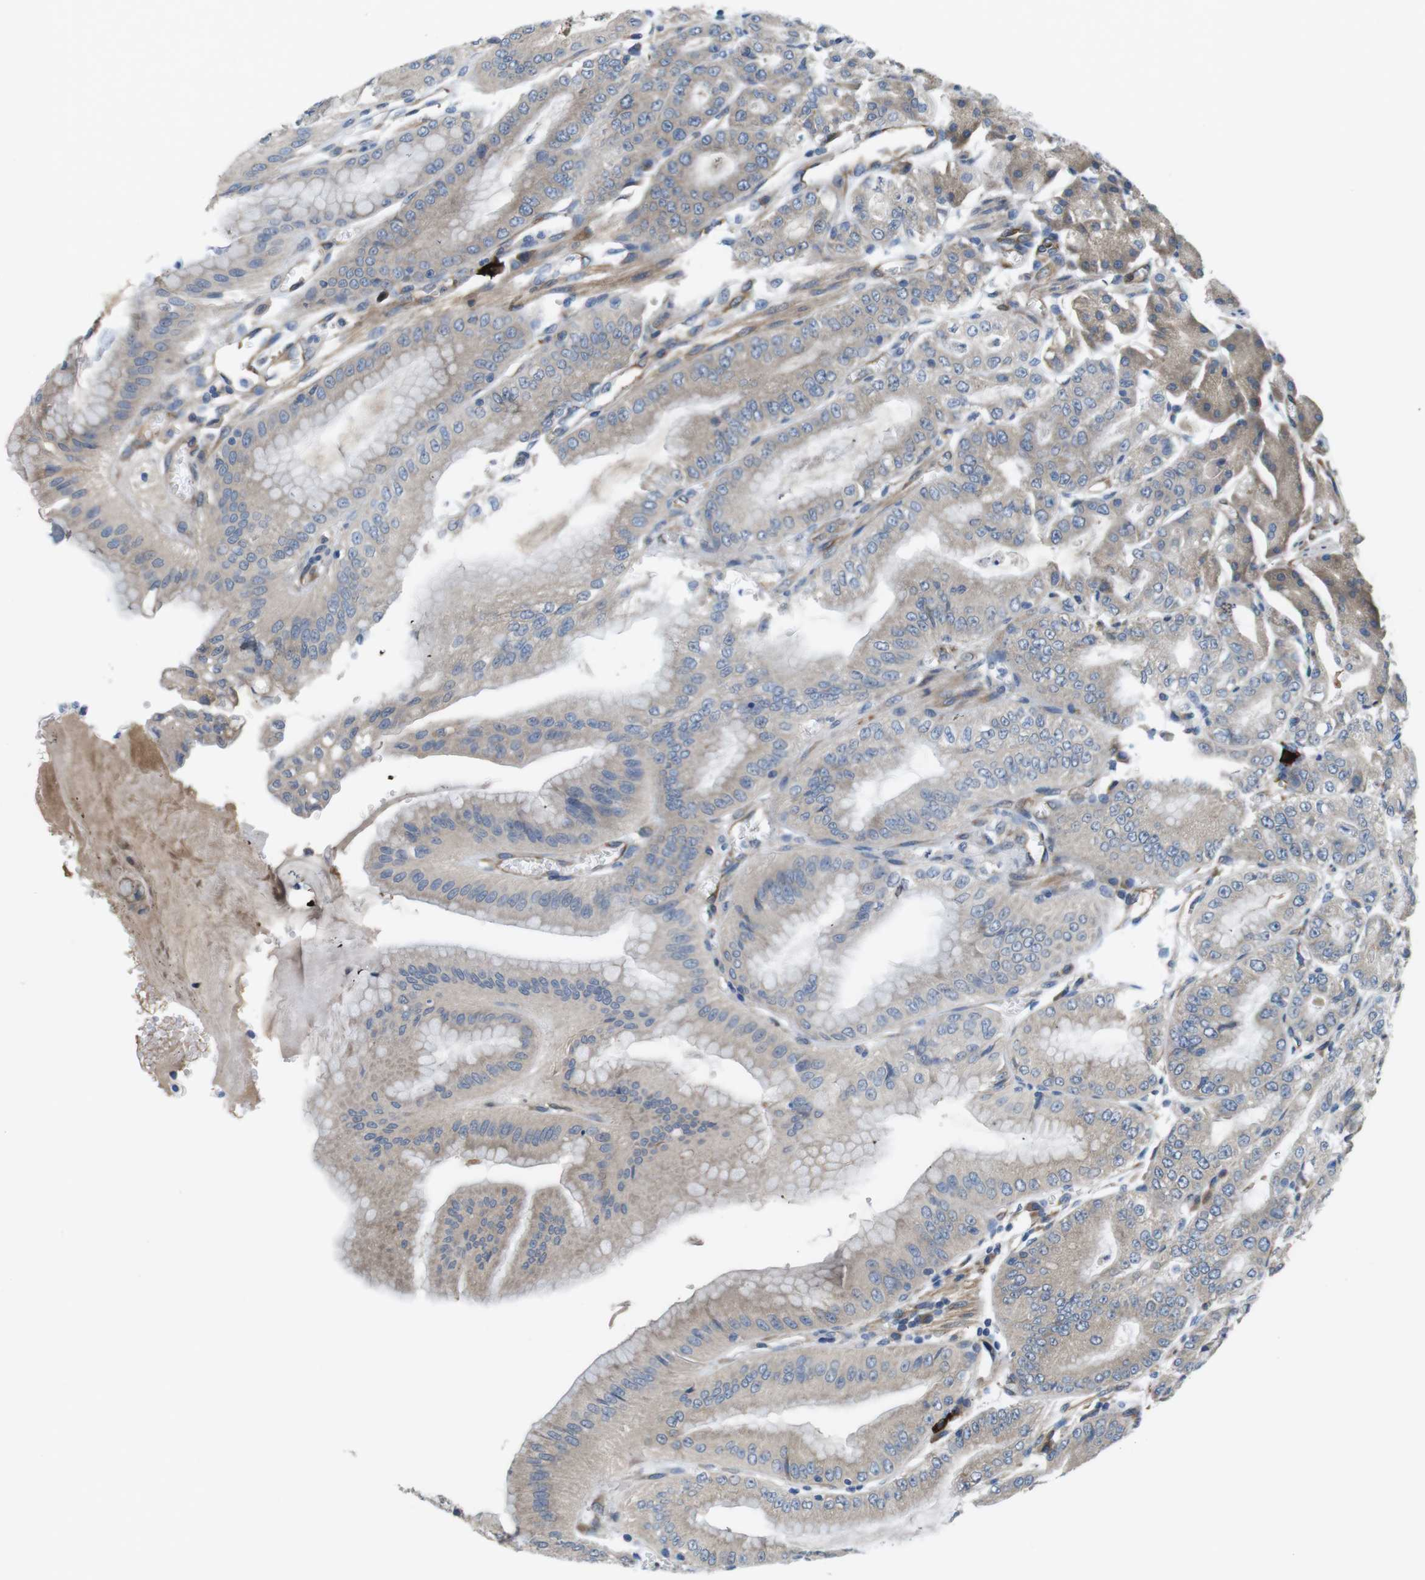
{"staining": {"intensity": "moderate", "quantity": "25%-75%", "location": "cytoplasmic/membranous"}, "tissue": "stomach", "cell_type": "Glandular cells", "image_type": "normal", "snomed": [{"axis": "morphology", "description": "Normal tissue, NOS"}, {"axis": "topography", "description": "Stomach, lower"}], "caption": "Brown immunohistochemical staining in normal human stomach shows moderate cytoplasmic/membranous positivity in approximately 25%-75% of glandular cells. (DAB = brown stain, brightfield microscopy at high magnification).", "gene": "DCLK1", "patient": {"sex": "male", "age": 71}}